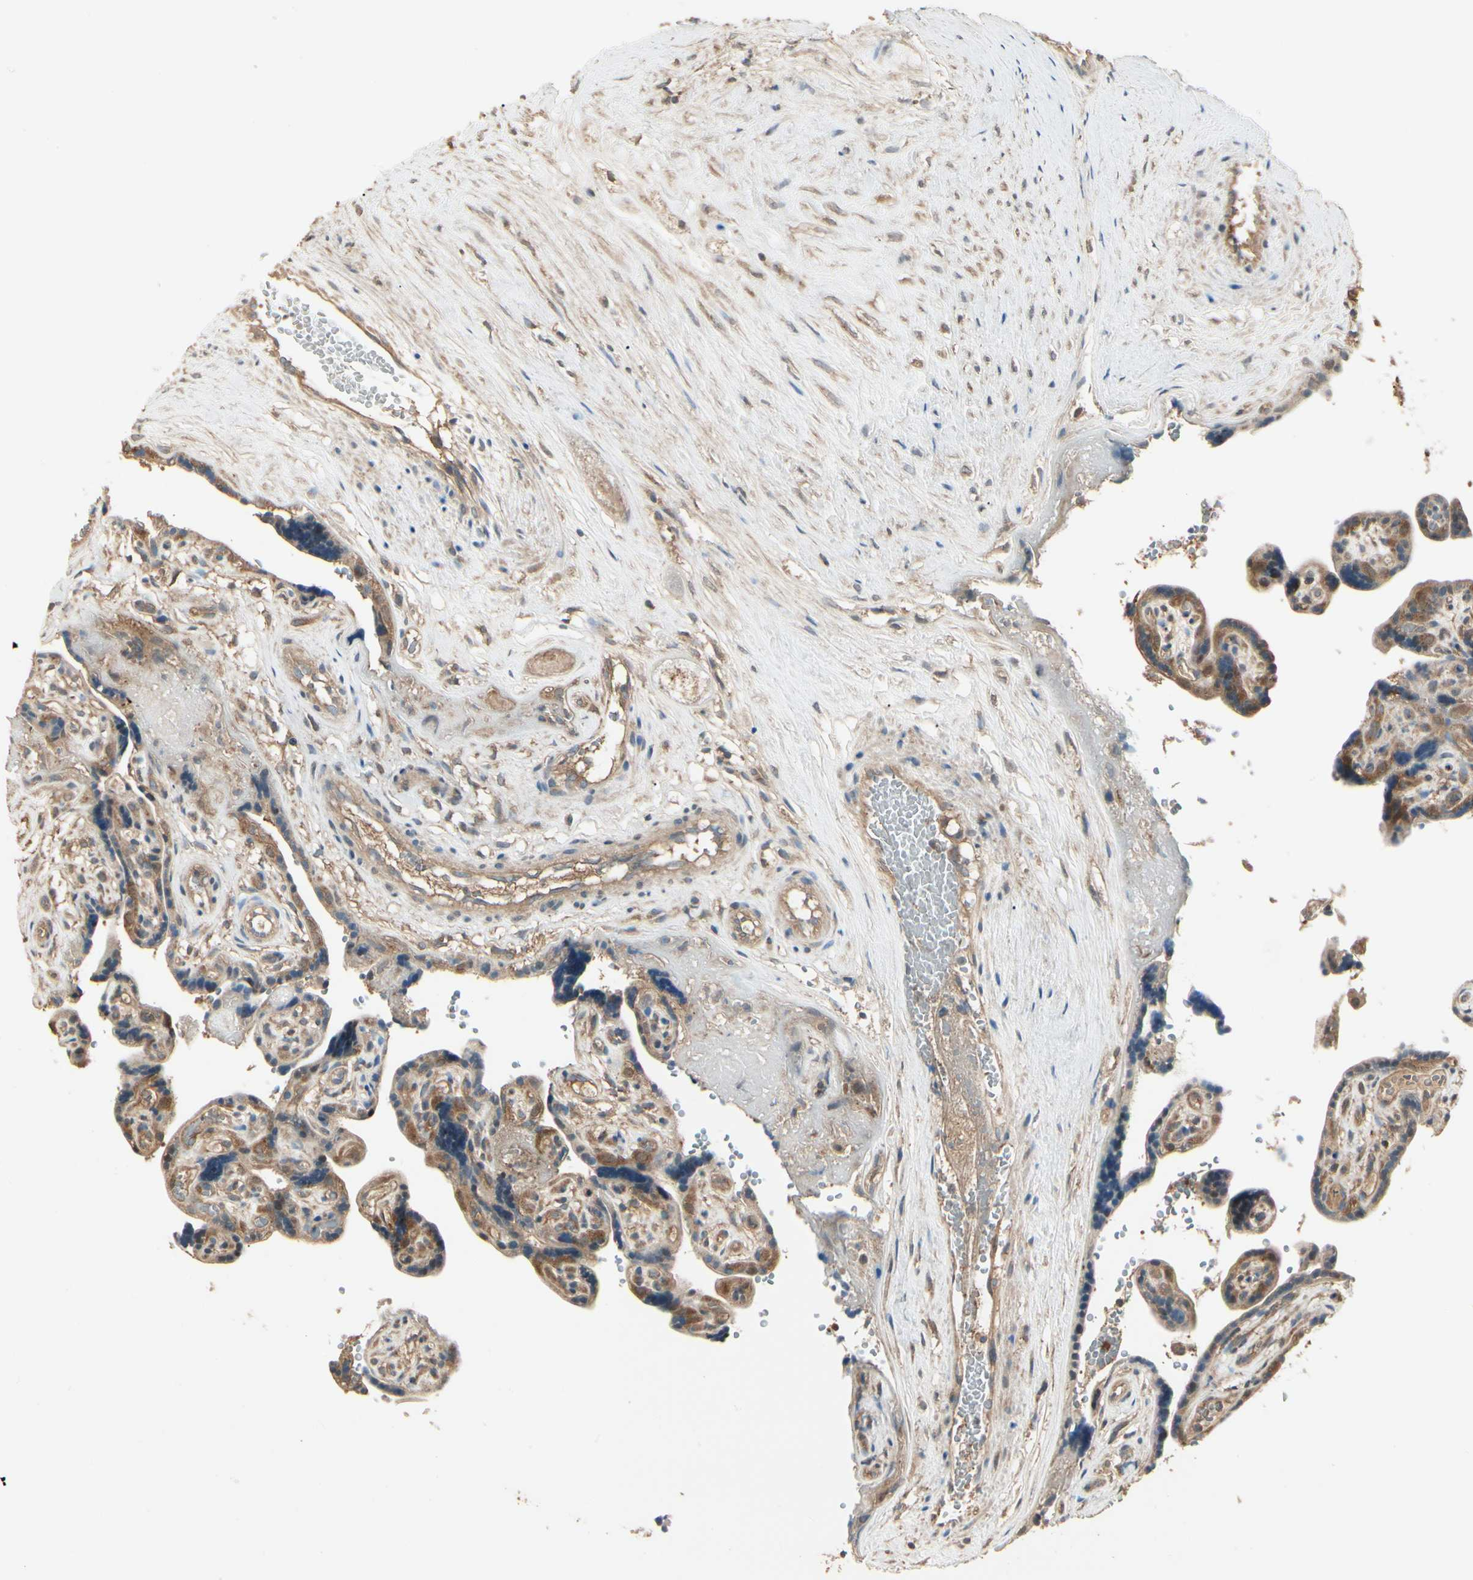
{"staining": {"intensity": "strong", "quantity": ">75%", "location": "cytoplasmic/membranous"}, "tissue": "placenta", "cell_type": "Decidual cells", "image_type": "normal", "snomed": [{"axis": "morphology", "description": "Normal tissue, NOS"}, {"axis": "topography", "description": "Placenta"}], "caption": "A brown stain highlights strong cytoplasmic/membranous positivity of a protein in decidual cells of unremarkable placenta.", "gene": "CCT7", "patient": {"sex": "female", "age": 30}}